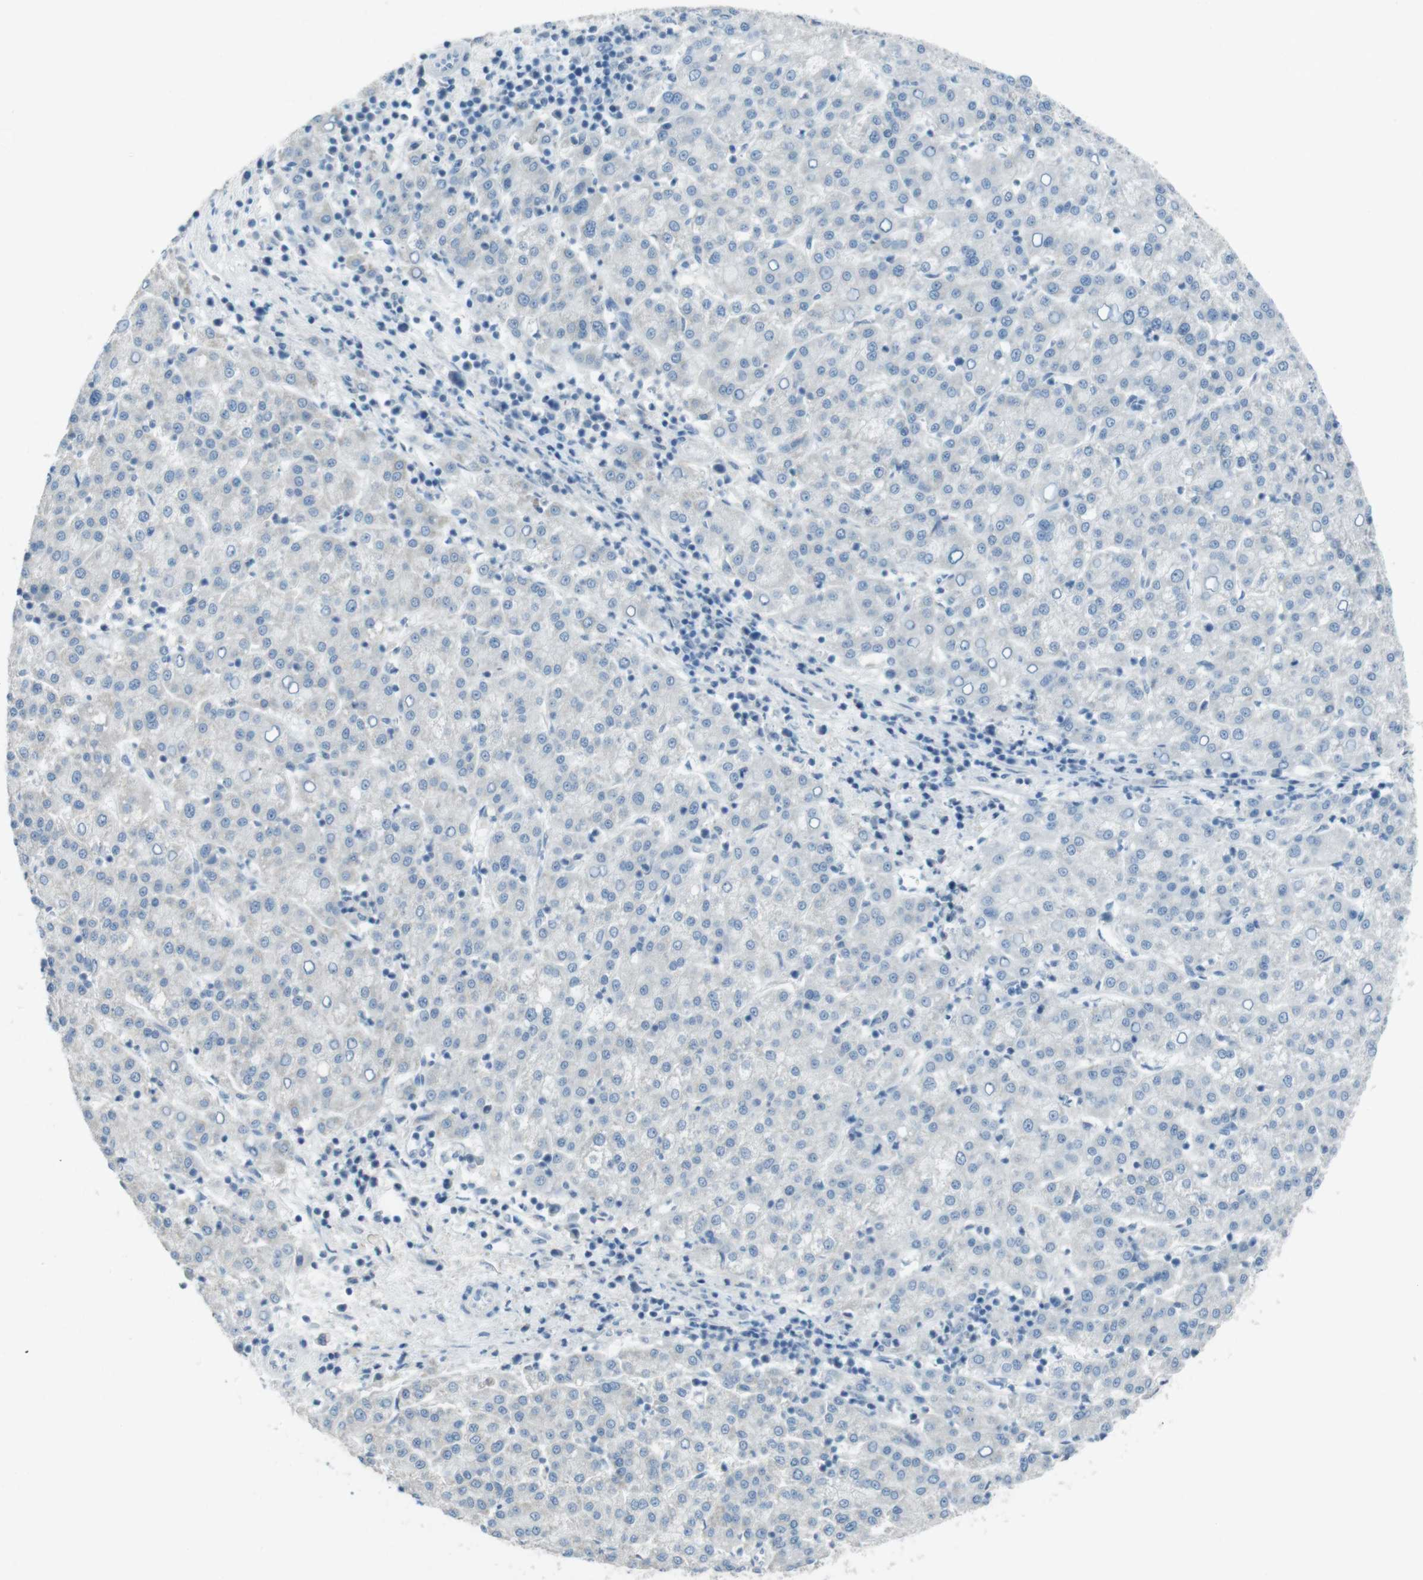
{"staining": {"intensity": "negative", "quantity": "none", "location": "none"}, "tissue": "liver cancer", "cell_type": "Tumor cells", "image_type": "cancer", "snomed": [{"axis": "morphology", "description": "Carcinoma, Hepatocellular, NOS"}, {"axis": "topography", "description": "Liver"}], "caption": "Immunohistochemistry histopathology image of neoplastic tissue: liver hepatocellular carcinoma stained with DAB (3,3'-diaminobenzidine) exhibits no significant protein expression in tumor cells. (DAB immunohistochemistry visualized using brightfield microscopy, high magnification).", "gene": "ENTPD7", "patient": {"sex": "female", "age": 58}}